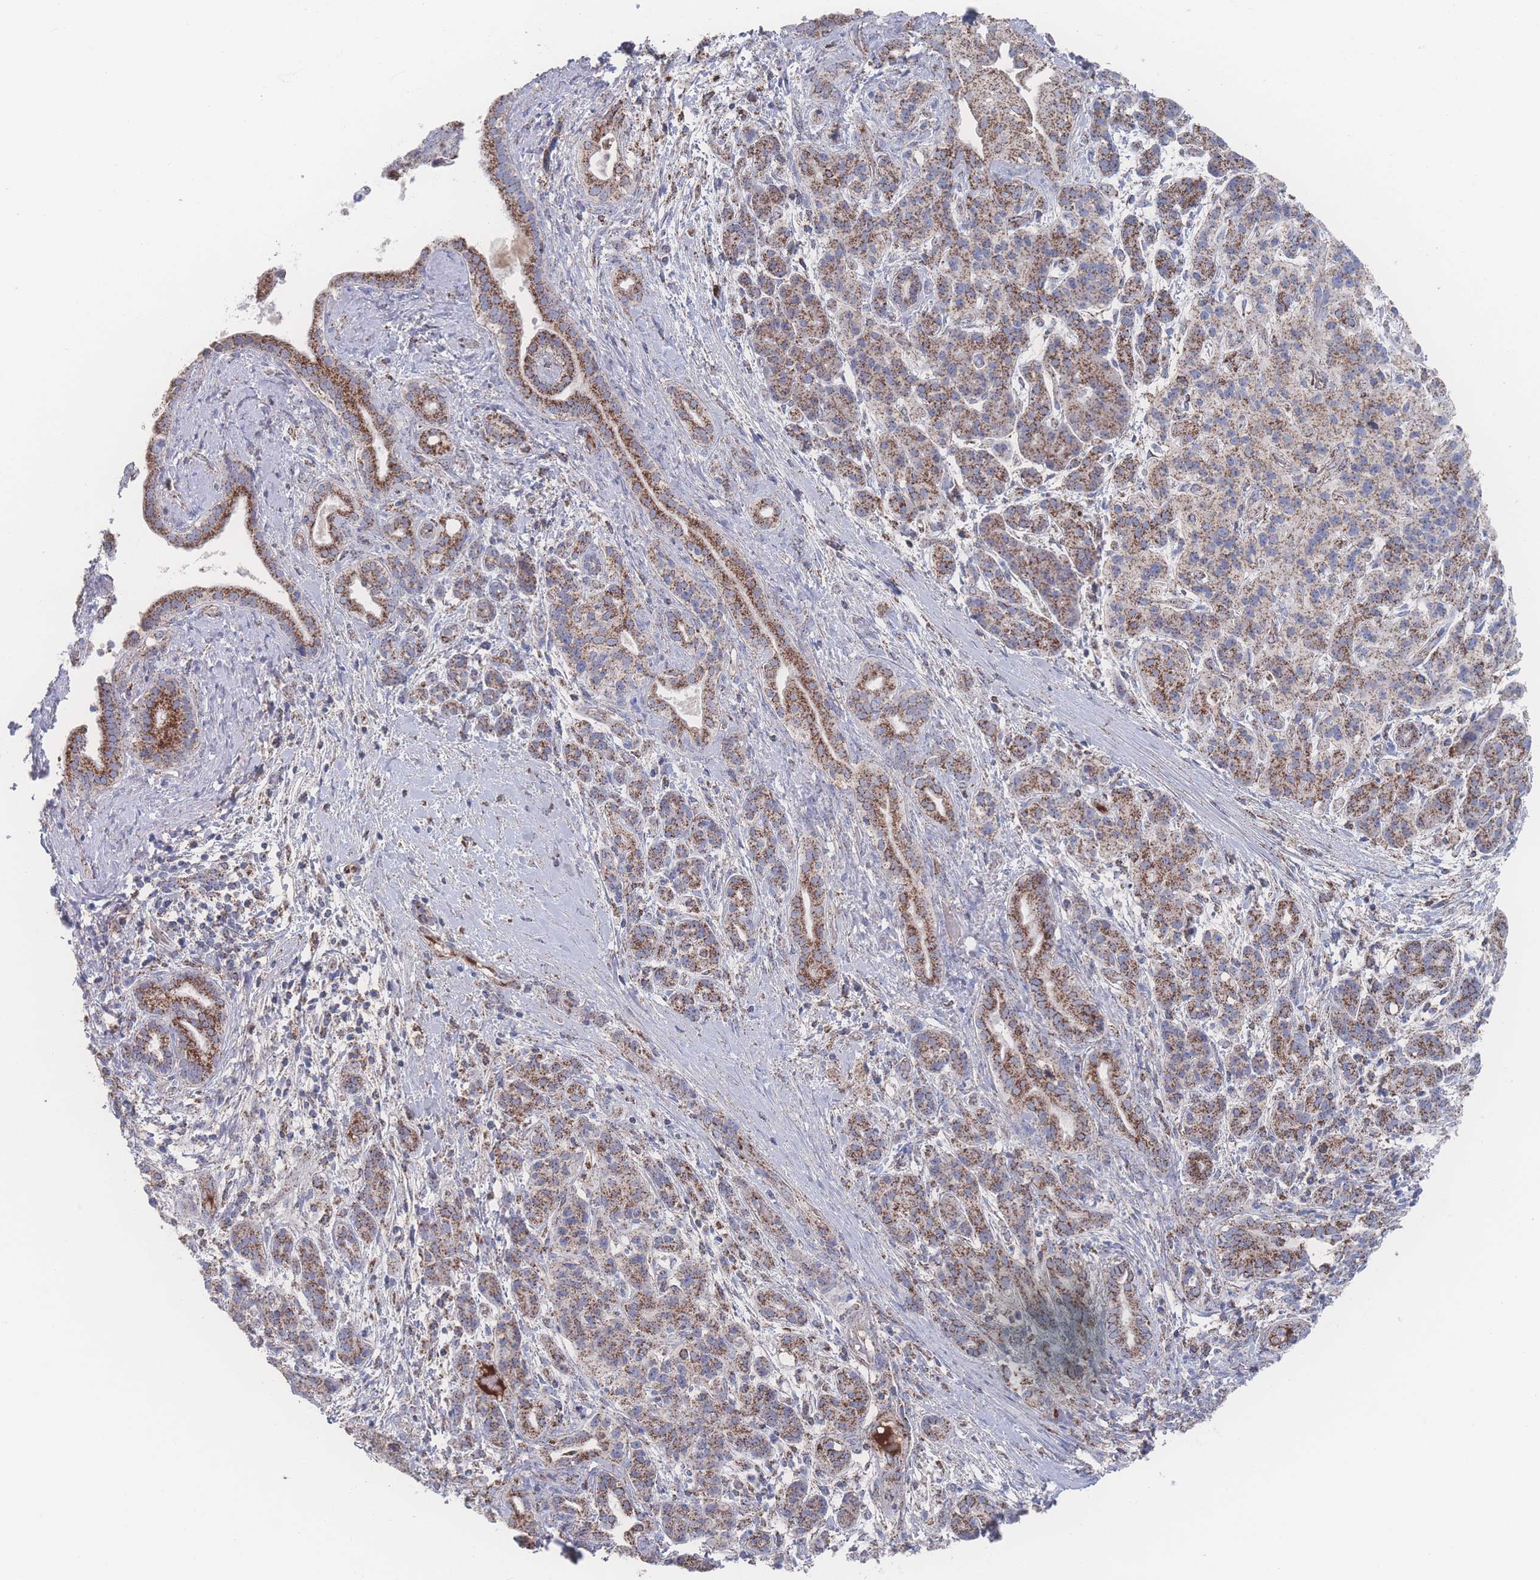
{"staining": {"intensity": "moderate", "quantity": ">75%", "location": "cytoplasmic/membranous"}, "tissue": "pancreatic cancer", "cell_type": "Tumor cells", "image_type": "cancer", "snomed": [{"axis": "morphology", "description": "Adenocarcinoma, NOS"}, {"axis": "topography", "description": "Pancreas"}], "caption": "Tumor cells display moderate cytoplasmic/membranous expression in approximately >75% of cells in pancreatic cancer (adenocarcinoma).", "gene": "PEX14", "patient": {"sex": "male", "age": 58}}